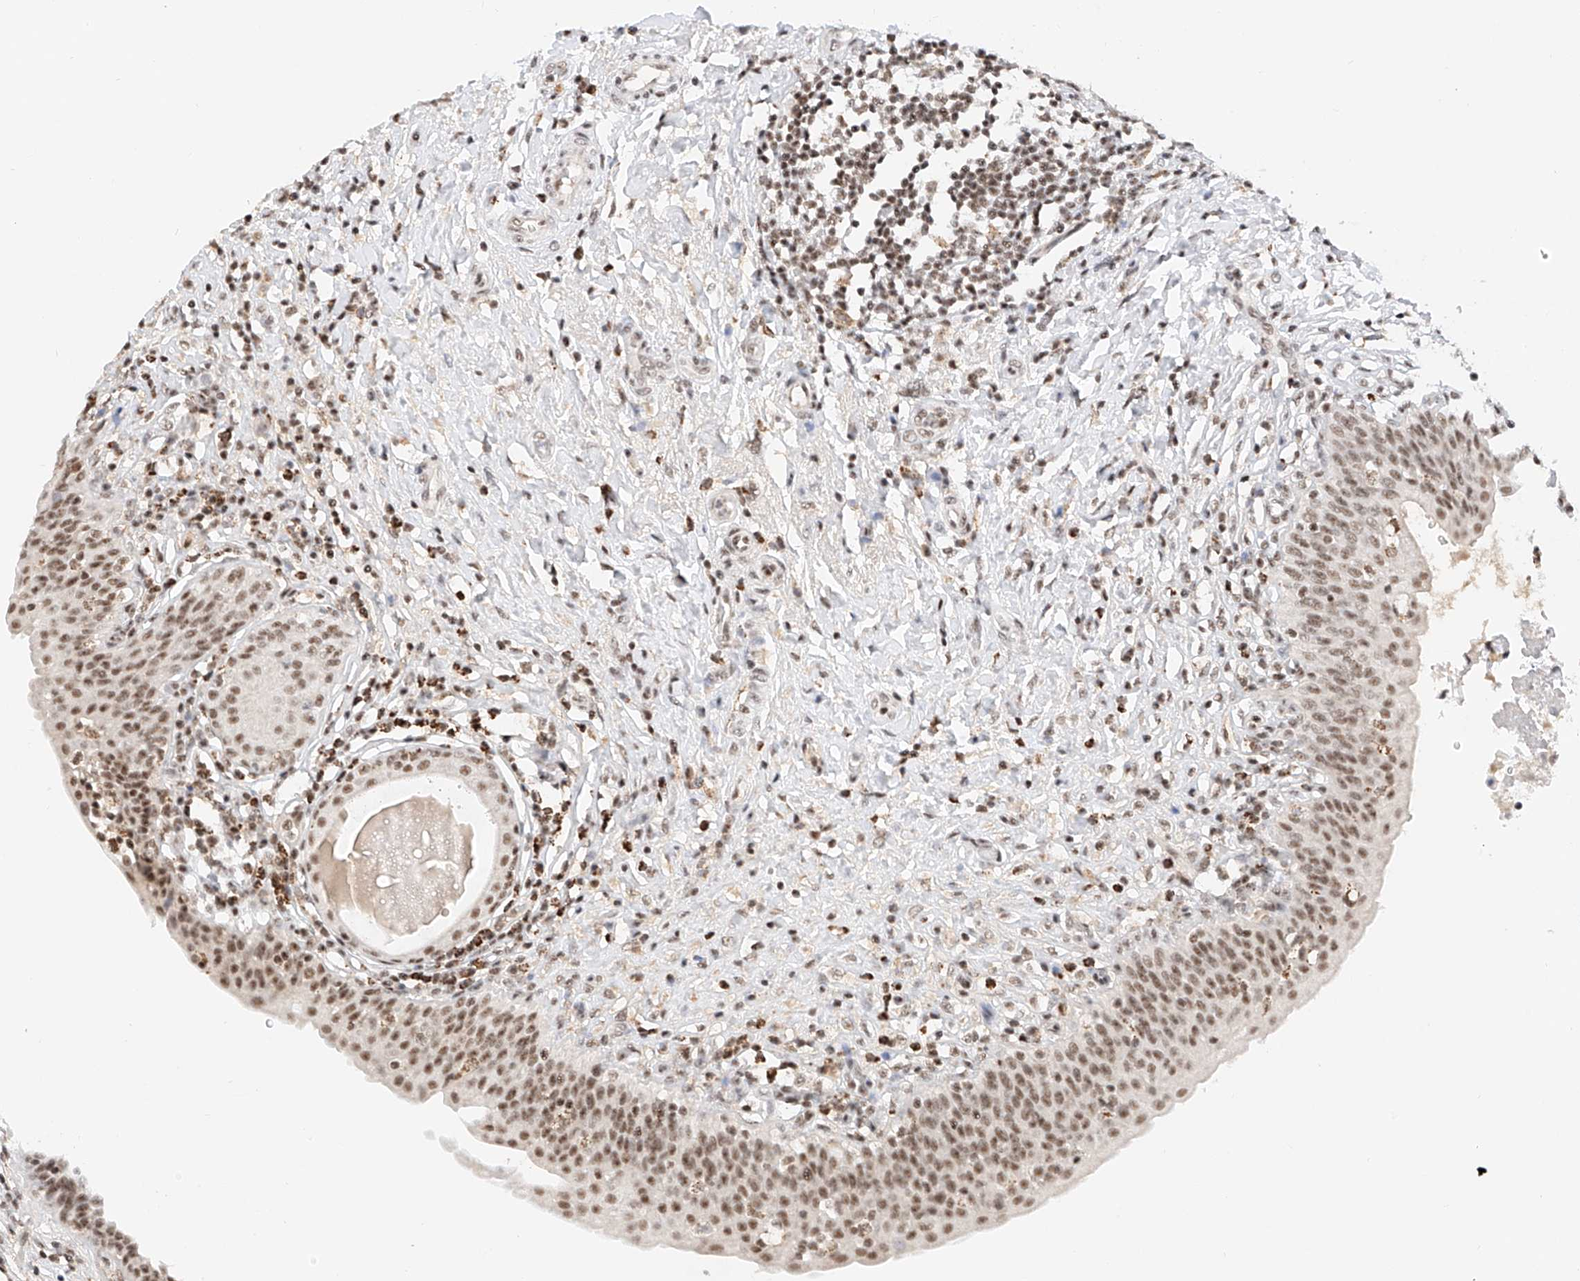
{"staining": {"intensity": "moderate", "quantity": ">75%", "location": "nuclear"}, "tissue": "urinary bladder", "cell_type": "Urothelial cells", "image_type": "normal", "snomed": [{"axis": "morphology", "description": "Normal tissue, NOS"}, {"axis": "topography", "description": "Urinary bladder"}], "caption": "High-magnification brightfield microscopy of normal urinary bladder stained with DAB (brown) and counterstained with hematoxylin (blue). urothelial cells exhibit moderate nuclear positivity is present in about>75% of cells. (DAB IHC, brown staining for protein, blue staining for nuclei).", "gene": "NRF1", "patient": {"sex": "male", "age": 83}}